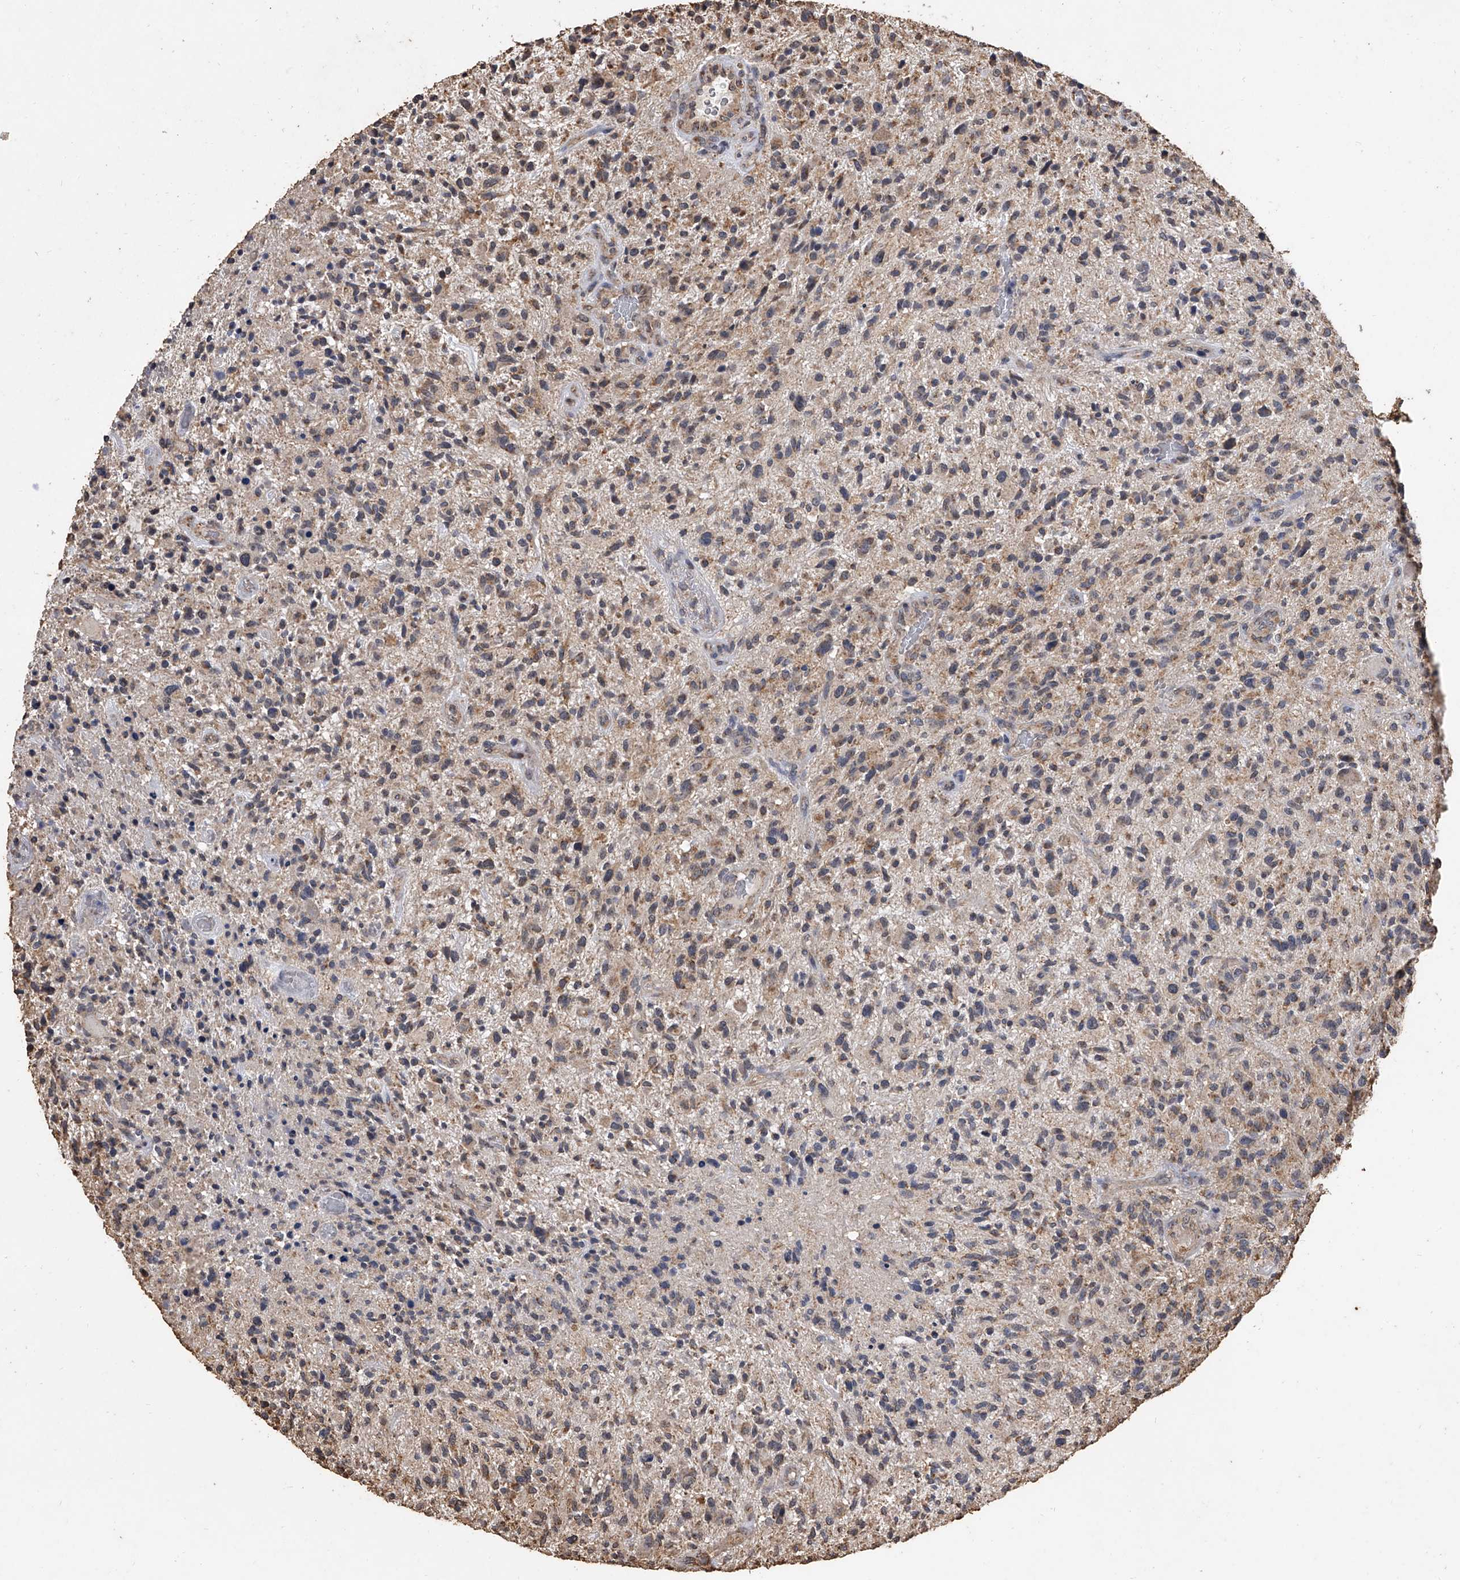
{"staining": {"intensity": "moderate", "quantity": "25%-75%", "location": "cytoplasmic/membranous"}, "tissue": "glioma", "cell_type": "Tumor cells", "image_type": "cancer", "snomed": [{"axis": "morphology", "description": "Glioma, malignant, High grade"}, {"axis": "topography", "description": "Brain"}], "caption": "Glioma stained for a protein displays moderate cytoplasmic/membranous positivity in tumor cells.", "gene": "MRPL28", "patient": {"sex": "male", "age": 47}}